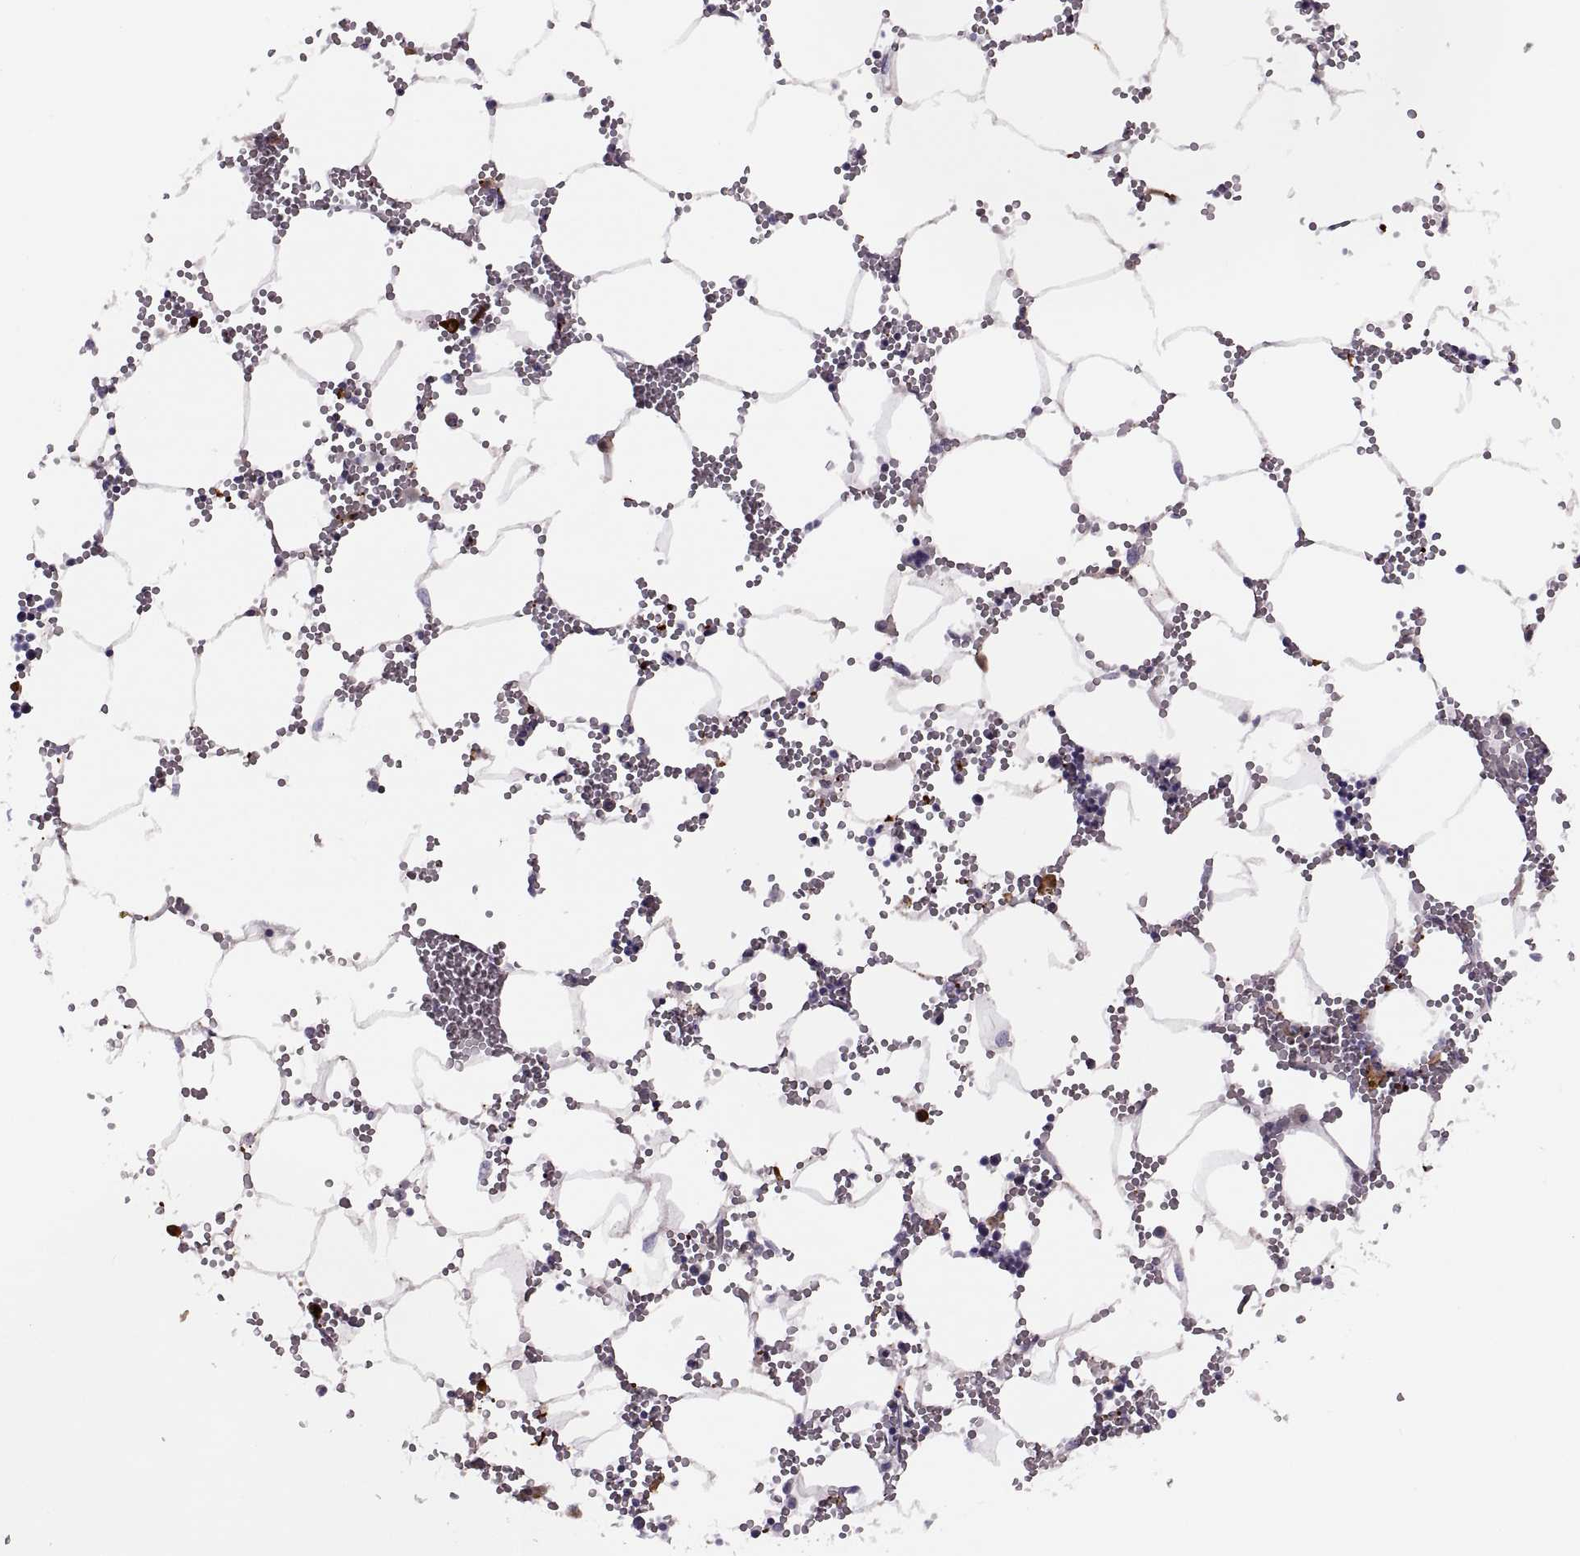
{"staining": {"intensity": "negative", "quantity": "none", "location": "none"}, "tissue": "bone marrow", "cell_type": "Hematopoietic cells", "image_type": "normal", "snomed": [{"axis": "morphology", "description": "Normal tissue, NOS"}, {"axis": "topography", "description": "Bone marrow"}], "caption": "This is an immunohistochemistry histopathology image of unremarkable bone marrow. There is no expression in hematopoietic cells.", "gene": "H2AP", "patient": {"sex": "male", "age": 54}}